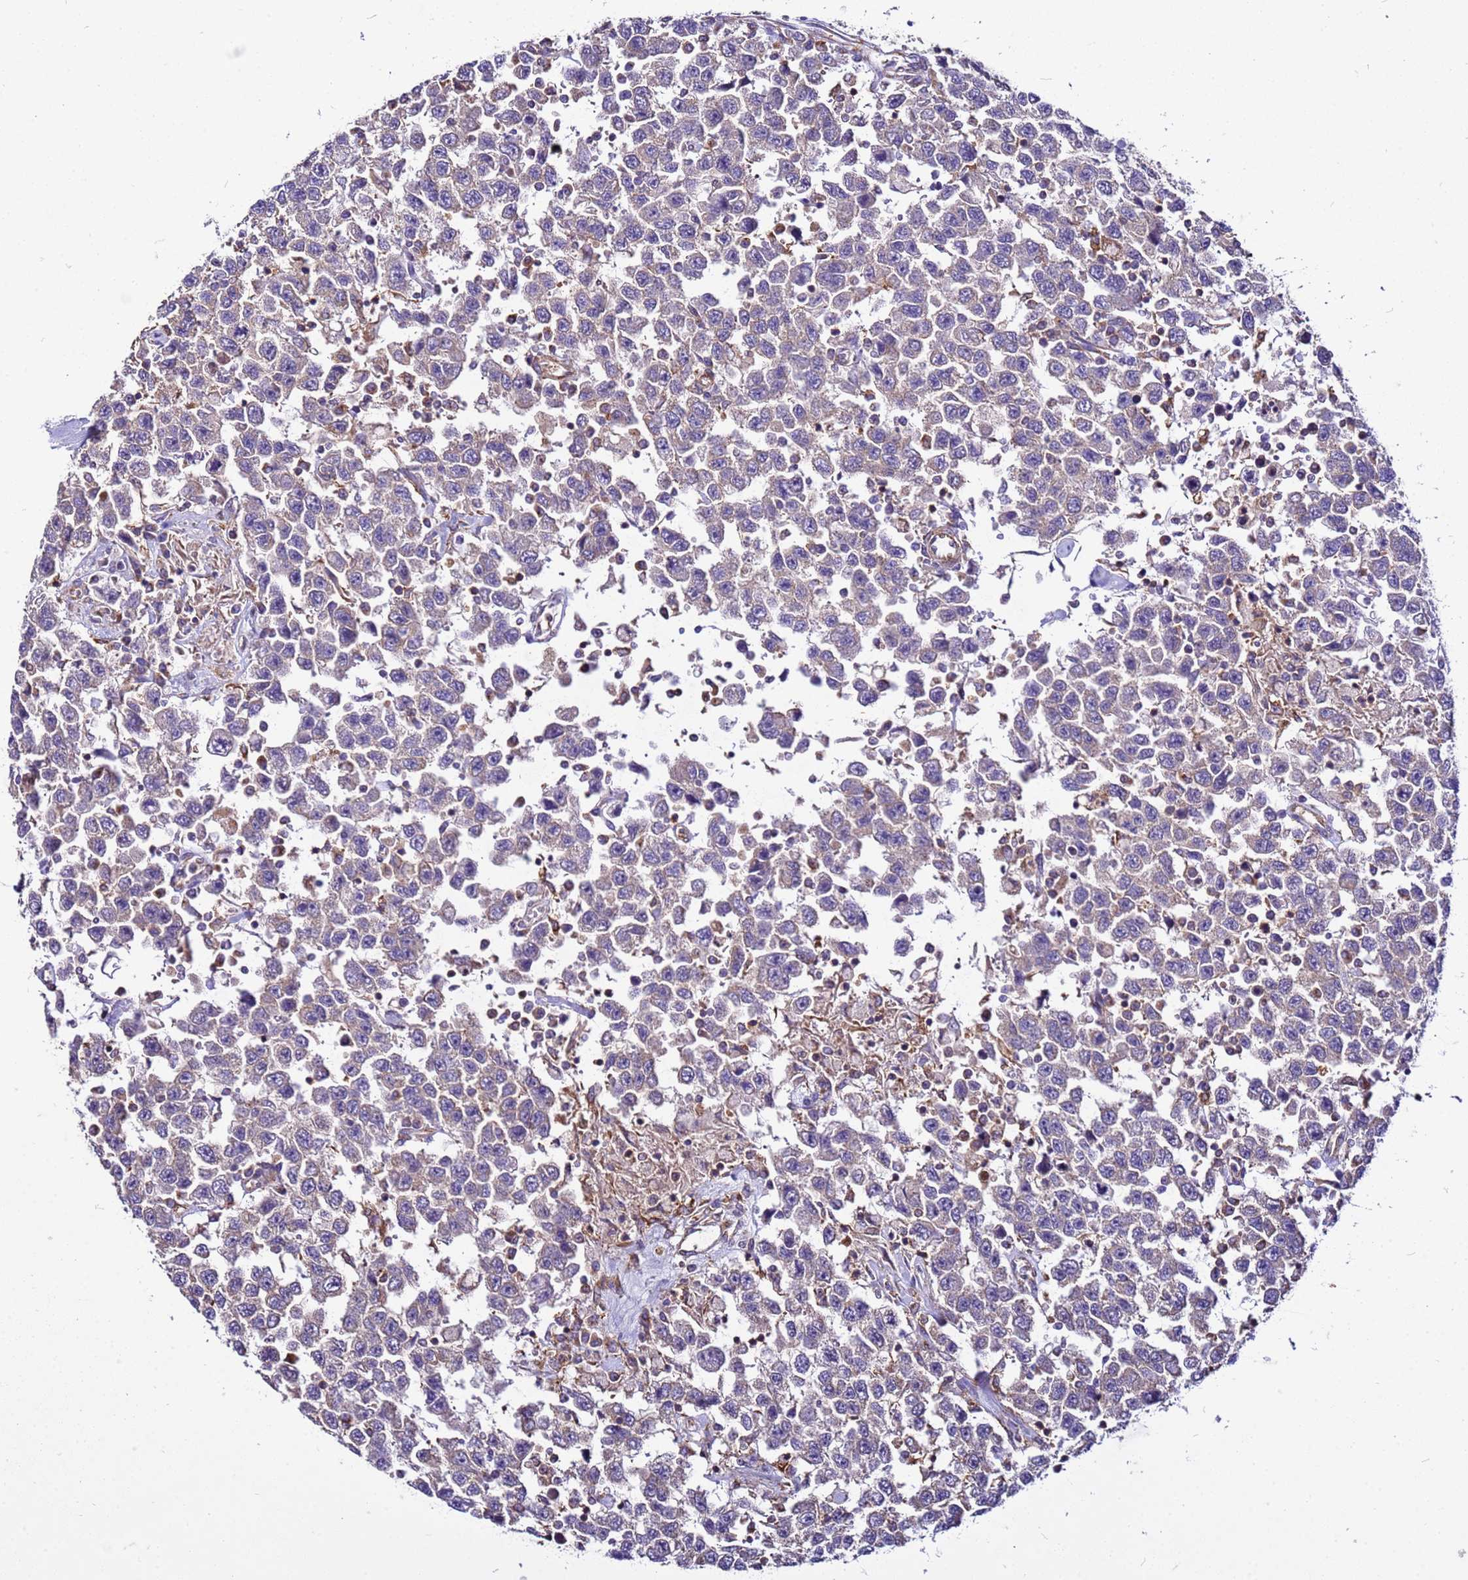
{"staining": {"intensity": "negative", "quantity": "none", "location": "none"}, "tissue": "testis cancer", "cell_type": "Tumor cells", "image_type": "cancer", "snomed": [{"axis": "morphology", "description": "Seminoma, NOS"}, {"axis": "topography", "description": "Testis"}], "caption": "This is an immunohistochemistry (IHC) micrograph of seminoma (testis). There is no positivity in tumor cells.", "gene": "PKD1", "patient": {"sex": "male", "age": 41}}